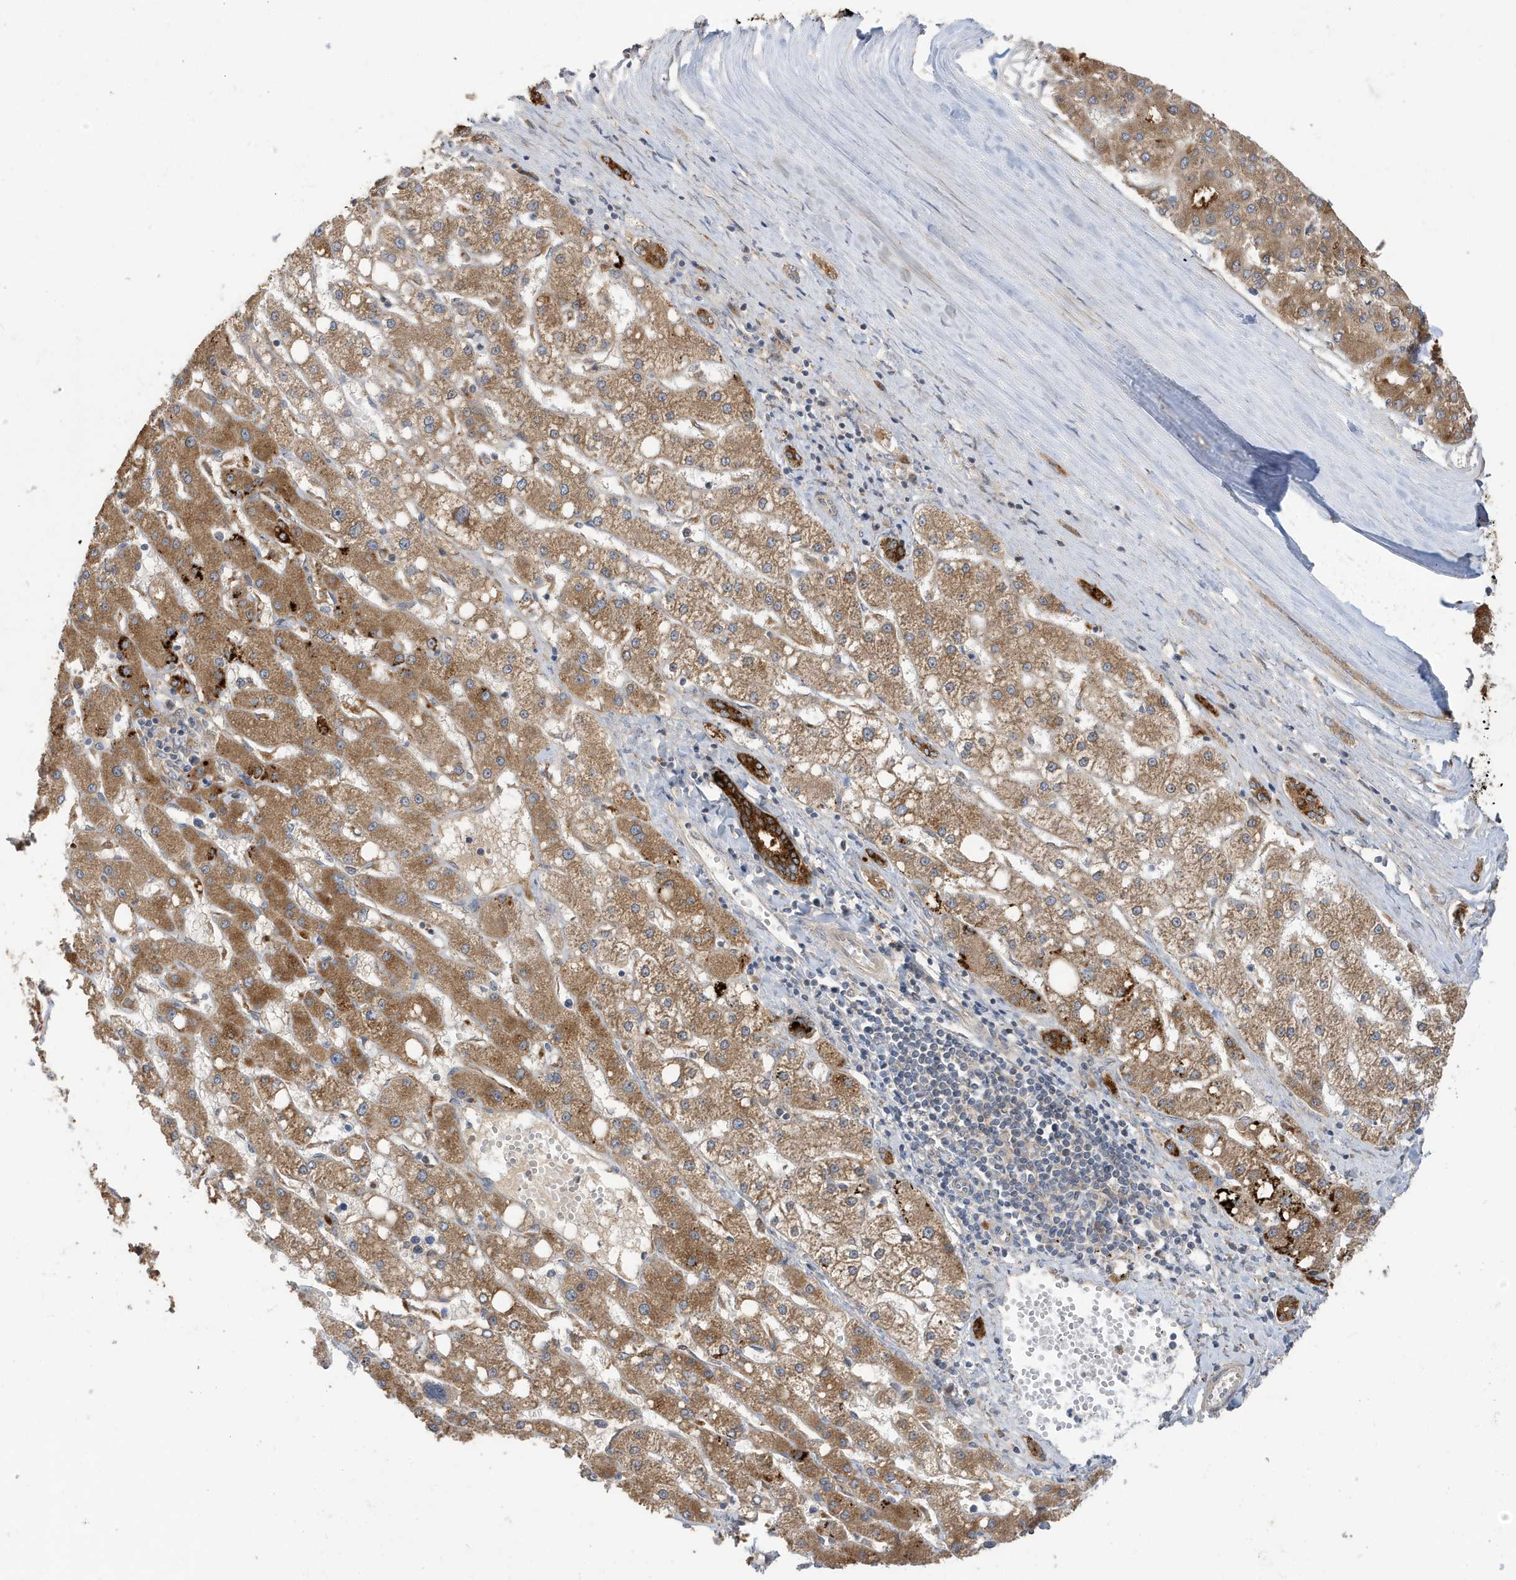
{"staining": {"intensity": "moderate", "quantity": ">75%", "location": "cytoplasmic/membranous"}, "tissue": "liver cancer", "cell_type": "Tumor cells", "image_type": "cancer", "snomed": [{"axis": "morphology", "description": "Carcinoma, Hepatocellular, NOS"}, {"axis": "topography", "description": "Liver"}], "caption": "Liver cancer (hepatocellular carcinoma) stained with a brown dye shows moderate cytoplasmic/membranous positive expression in about >75% of tumor cells.", "gene": "LAPTM4A", "patient": {"sex": "male", "age": 67}}